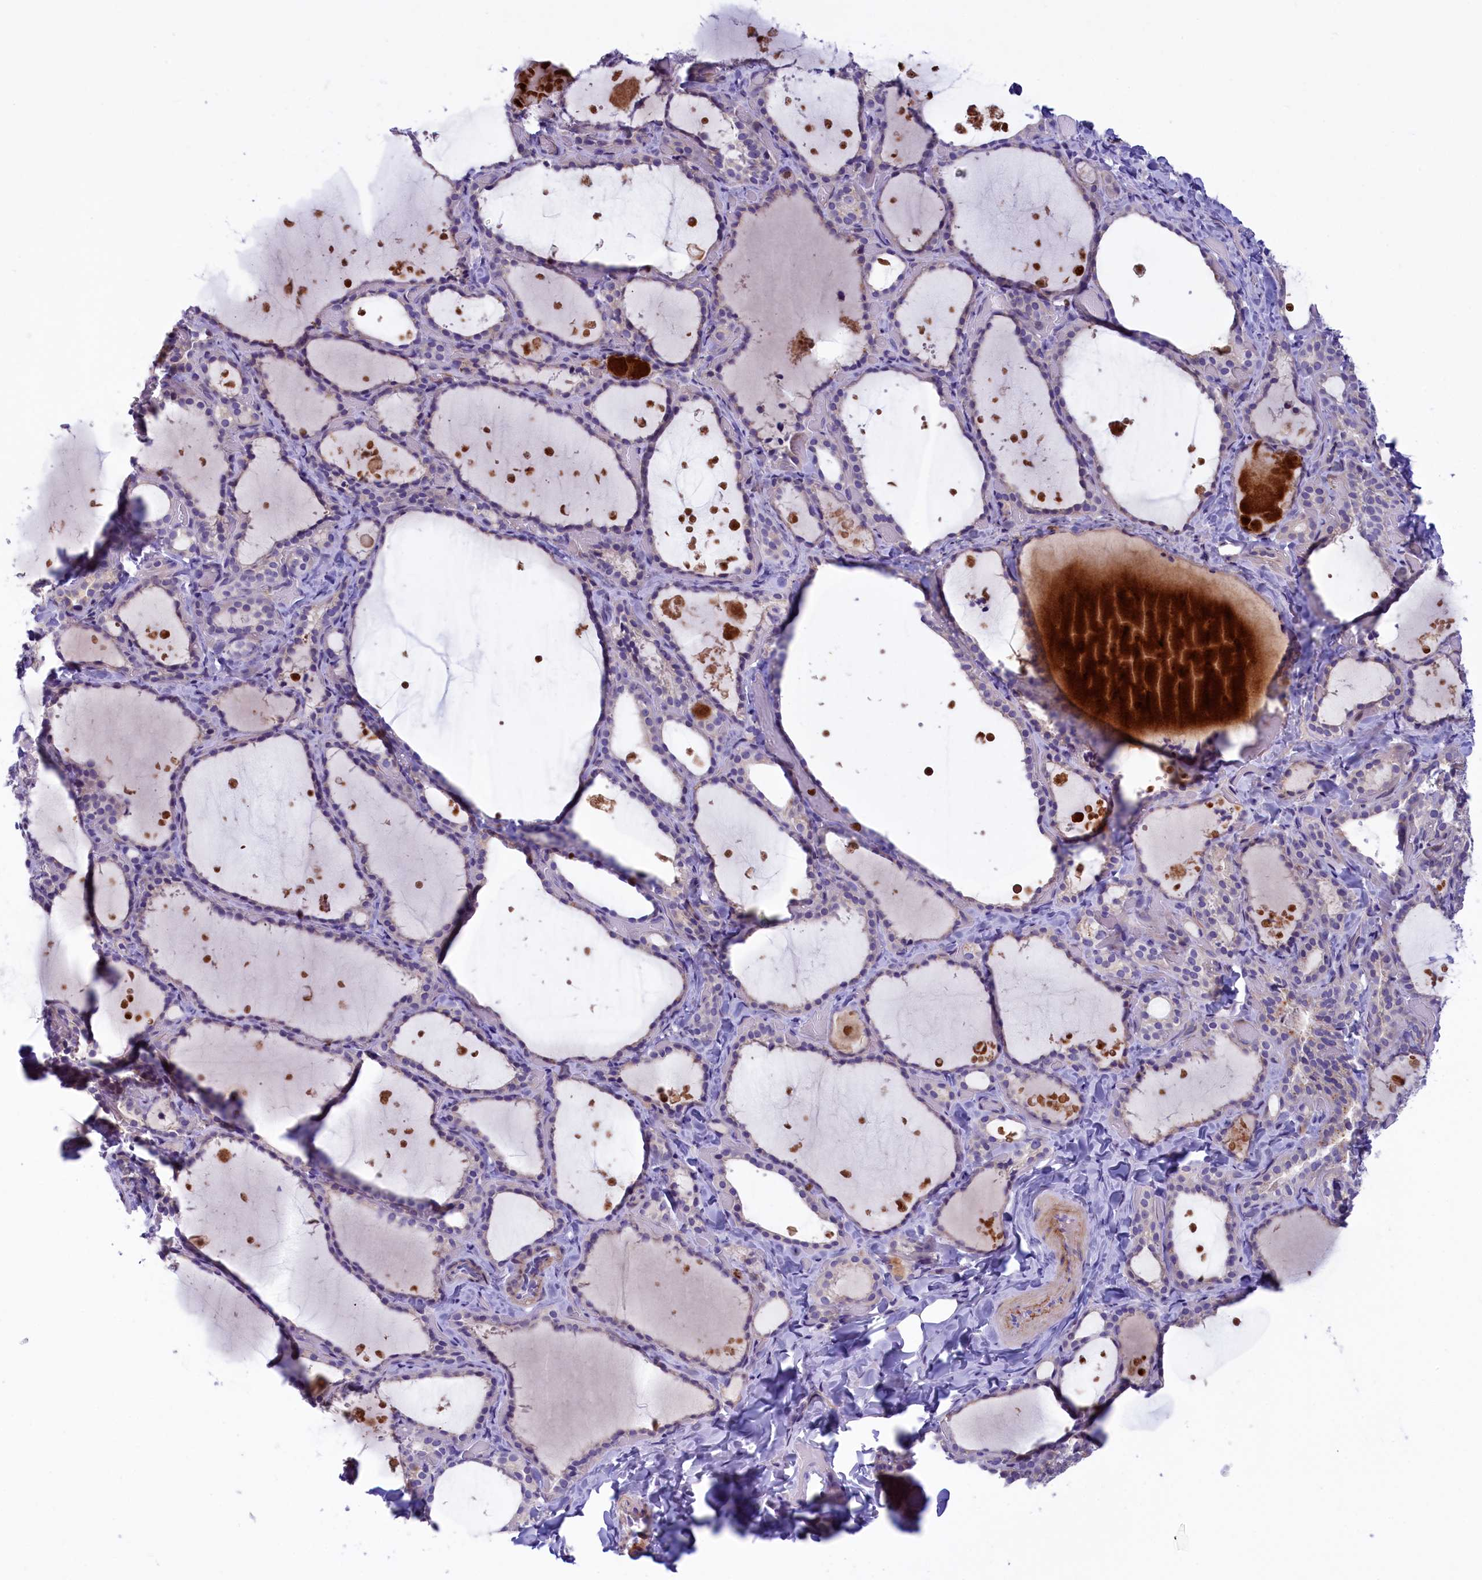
{"staining": {"intensity": "negative", "quantity": "none", "location": "none"}, "tissue": "thyroid gland", "cell_type": "Glandular cells", "image_type": "normal", "snomed": [{"axis": "morphology", "description": "Normal tissue, NOS"}, {"axis": "topography", "description": "Thyroid gland"}], "caption": "Glandular cells show no significant staining in benign thyroid gland. (Stains: DAB (3,3'-diaminobenzidine) immunohistochemistry with hematoxylin counter stain, Microscopy: brightfield microscopy at high magnification).", "gene": "LOXL1", "patient": {"sex": "female", "age": 44}}